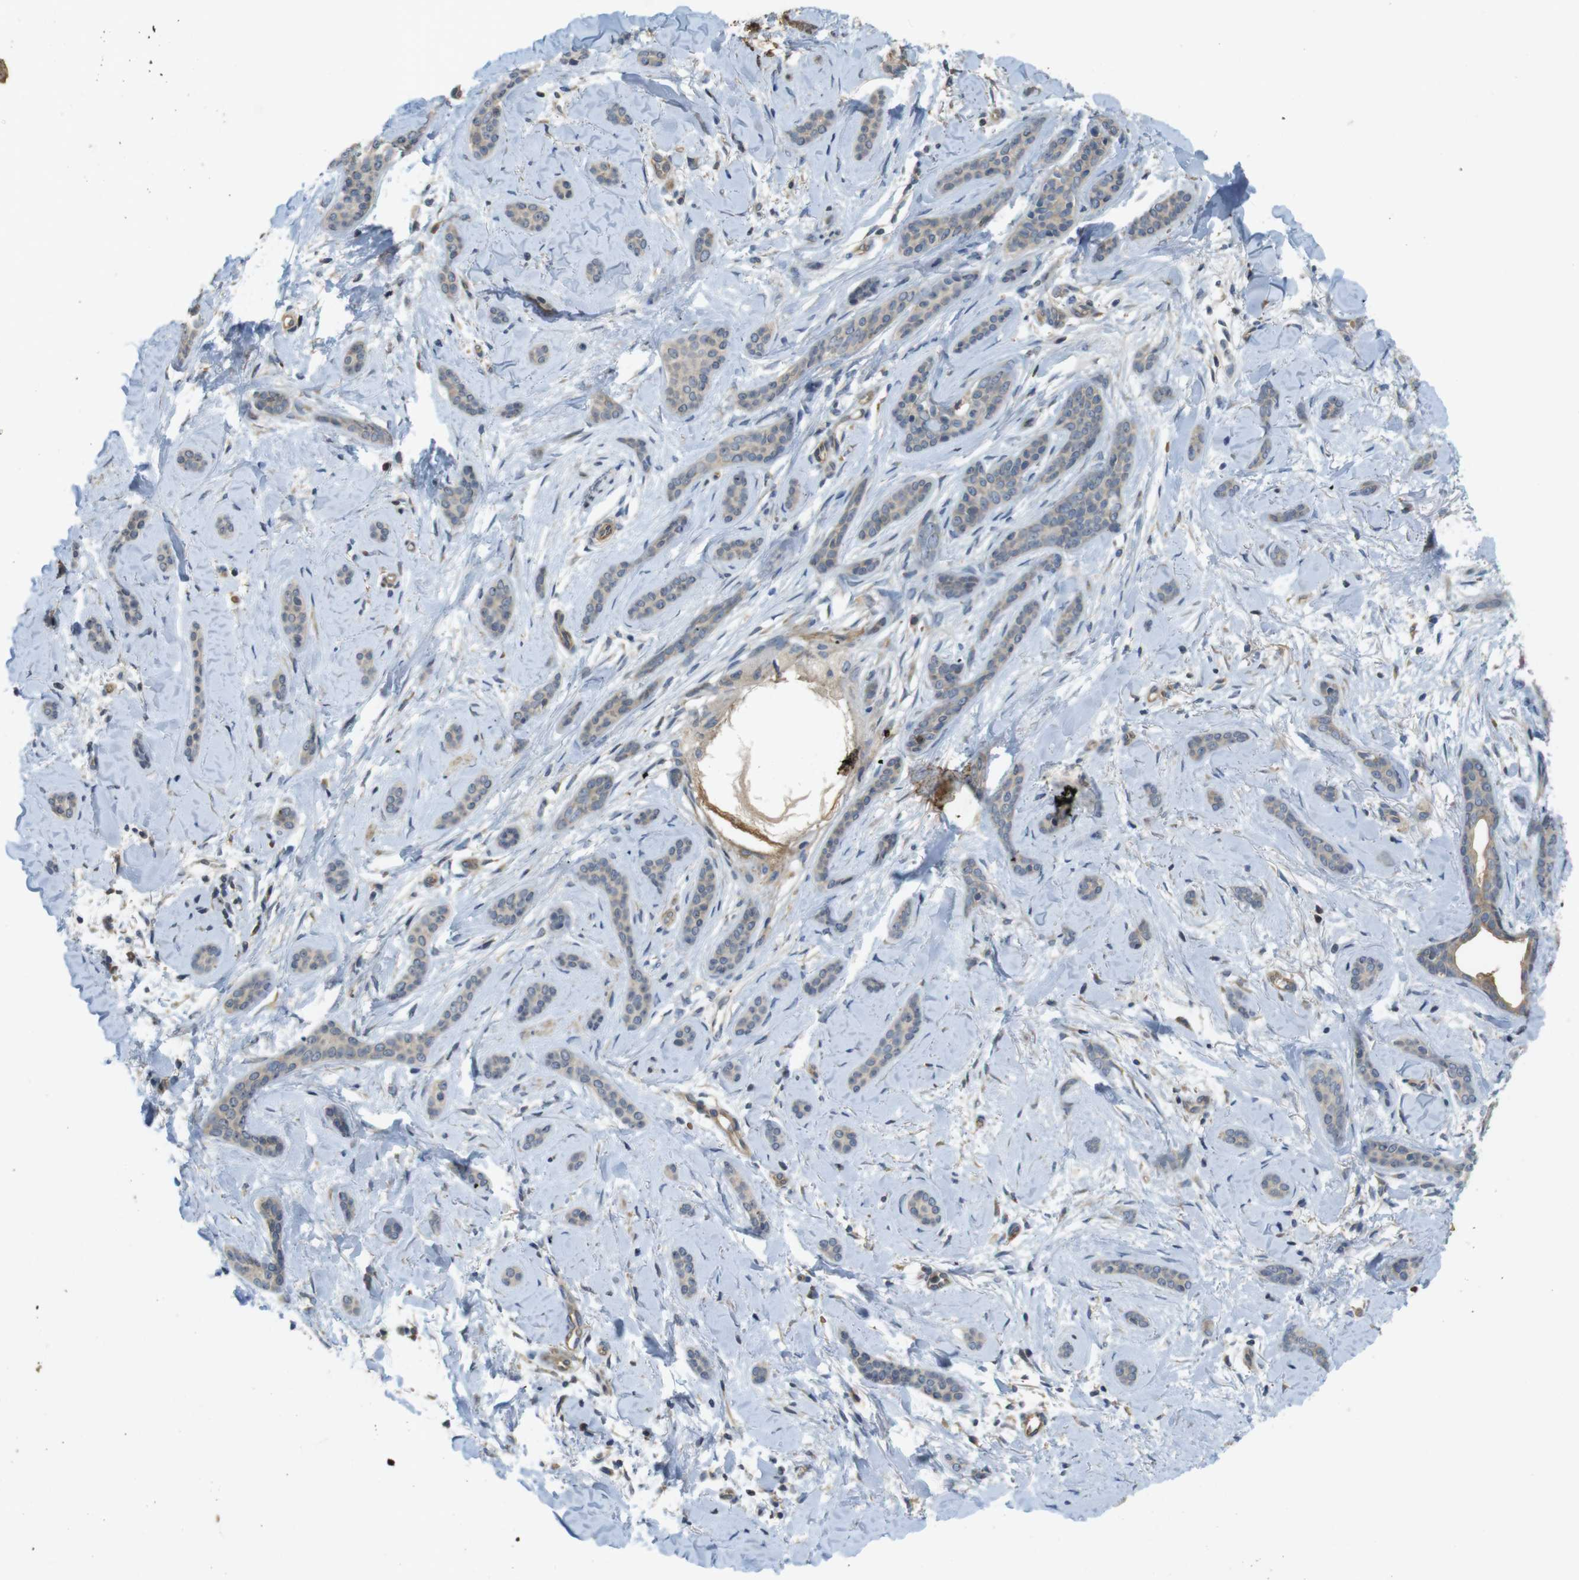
{"staining": {"intensity": "weak", "quantity": "<25%", "location": "cytoplasmic/membranous"}, "tissue": "skin cancer", "cell_type": "Tumor cells", "image_type": "cancer", "snomed": [{"axis": "morphology", "description": "Basal cell carcinoma"}, {"axis": "morphology", "description": "Adnexal tumor, benign"}, {"axis": "topography", "description": "Skin"}], "caption": "Protein analysis of skin cancer (benign adnexal tumor) exhibits no significant expression in tumor cells.", "gene": "CLTC", "patient": {"sex": "female", "age": 42}}